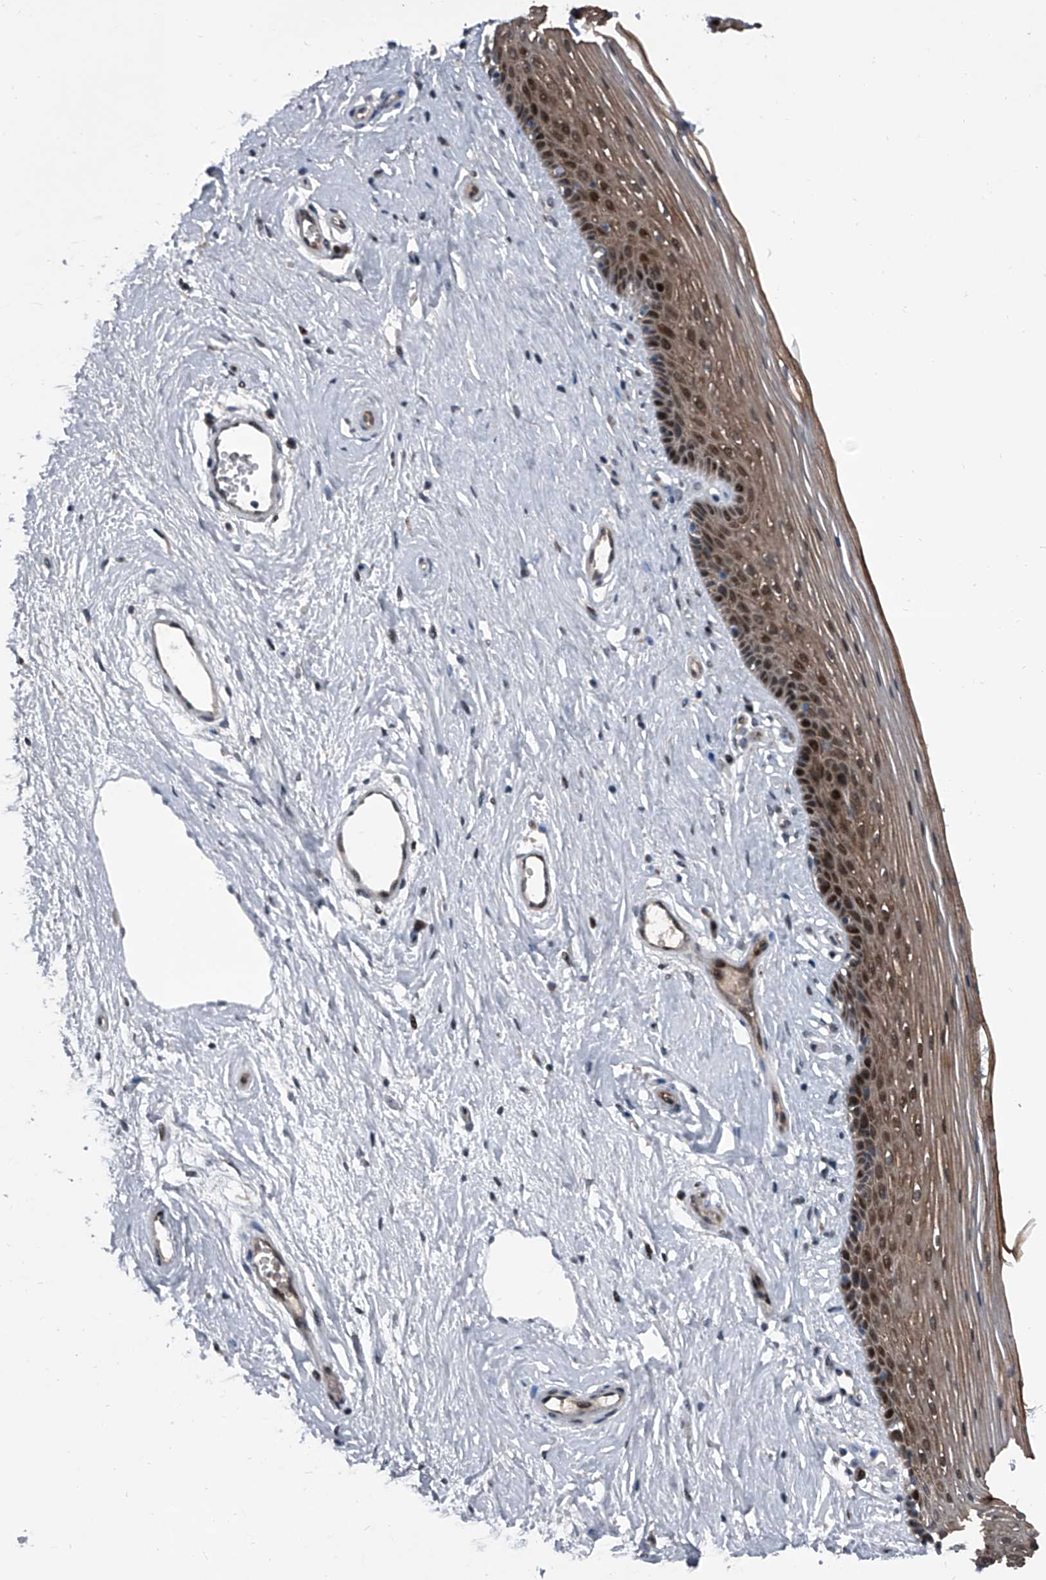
{"staining": {"intensity": "moderate", "quantity": "25%-75%", "location": "cytoplasmic/membranous,nuclear"}, "tissue": "vagina", "cell_type": "Squamous epithelial cells", "image_type": "normal", "snomed": [{"axis": "morphology", "description": "Normal tissue, NOS"}, {"axis": "topography", "description": "Vagina"}], "caption": "Protein staining exhibits moderate cytoplasmic/membranous,nuclear positivity in approximately 25%-75% of squamous epithelial cells in benign vagina. The protein is shown in brown color, while the nuclei are stained blue.", "gene": "ELK4", "patient": {"sex": "female", "age": 46}}